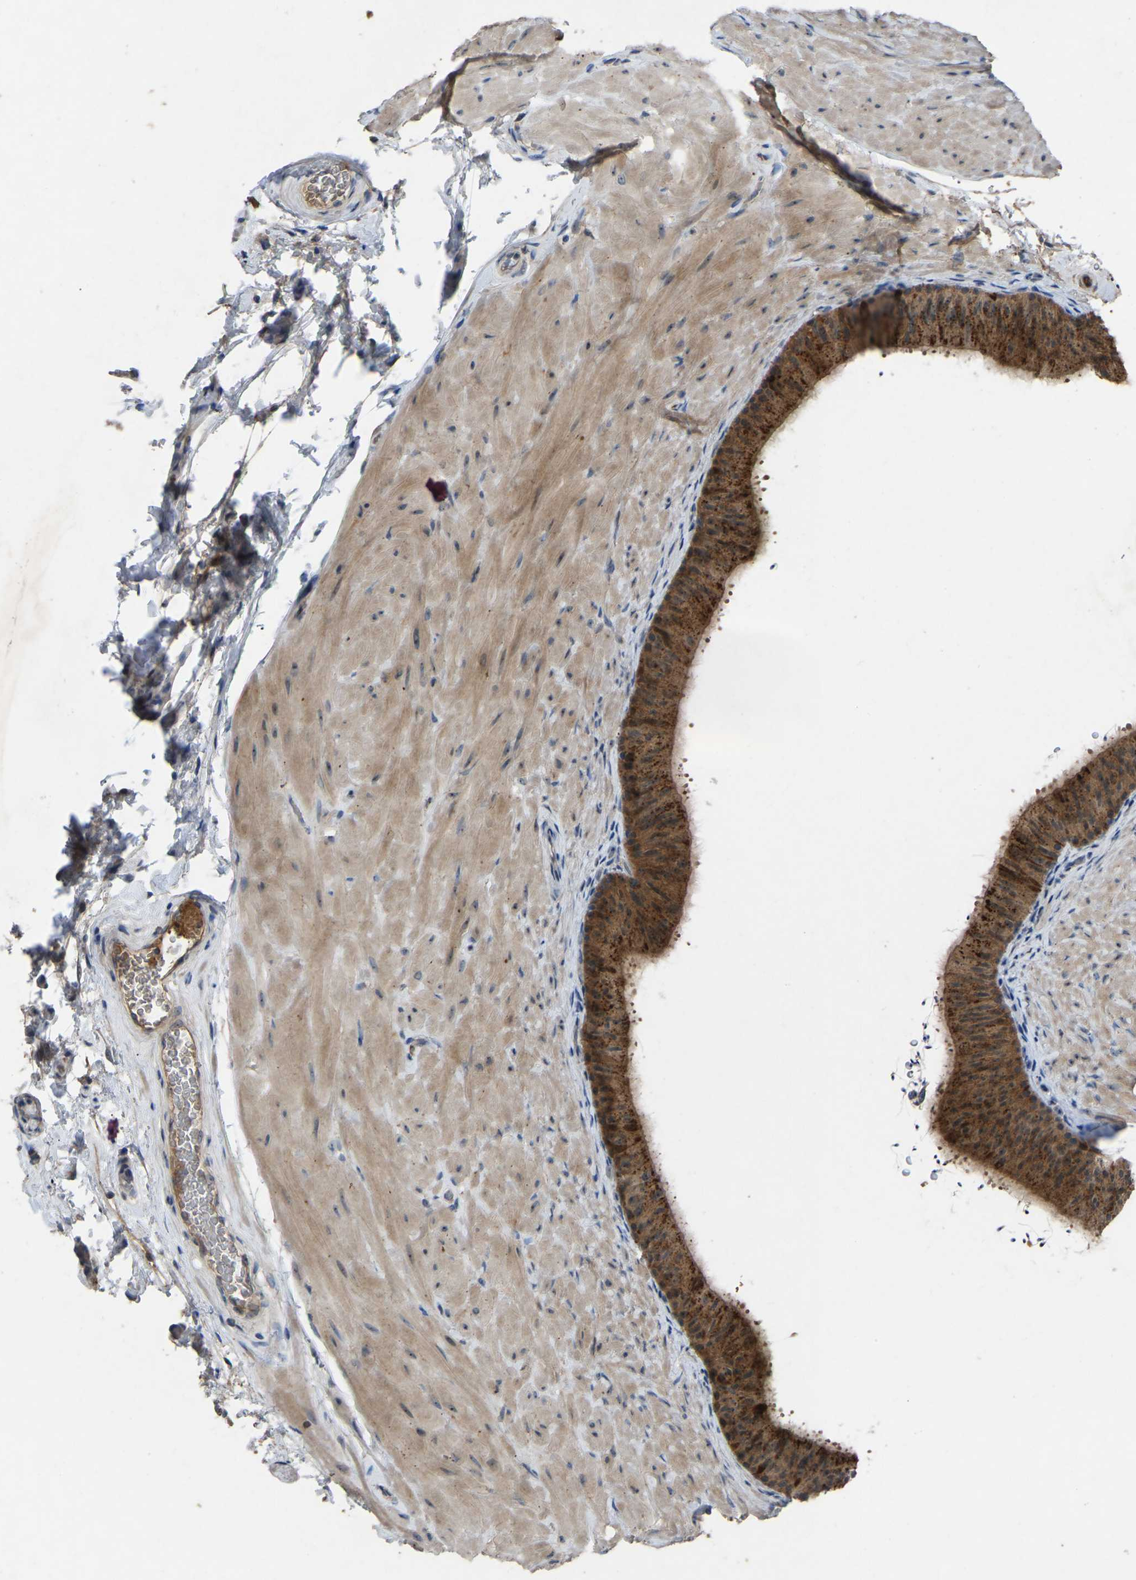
{"staining": {"intensity": "strong", "quantity": ">75%", "location": "cytoplasmic/membranous"}, "tissue": "epididymis", "cell_type": "Glandular cells", "image_type": "normal", "snomed": [{"axis": "morphology", "description": "Normal tissue, NOS"}, {"axis": "topography", "description": "Epididymis"}], "caption": "This is an image of immunohistochemistry staining of unremarkable epididymis, which shows strong expression in the cytoplasmic/membranous of glandular cells.", "gene": "FHIT", "patient": {"sex": "male", "age": 34}}